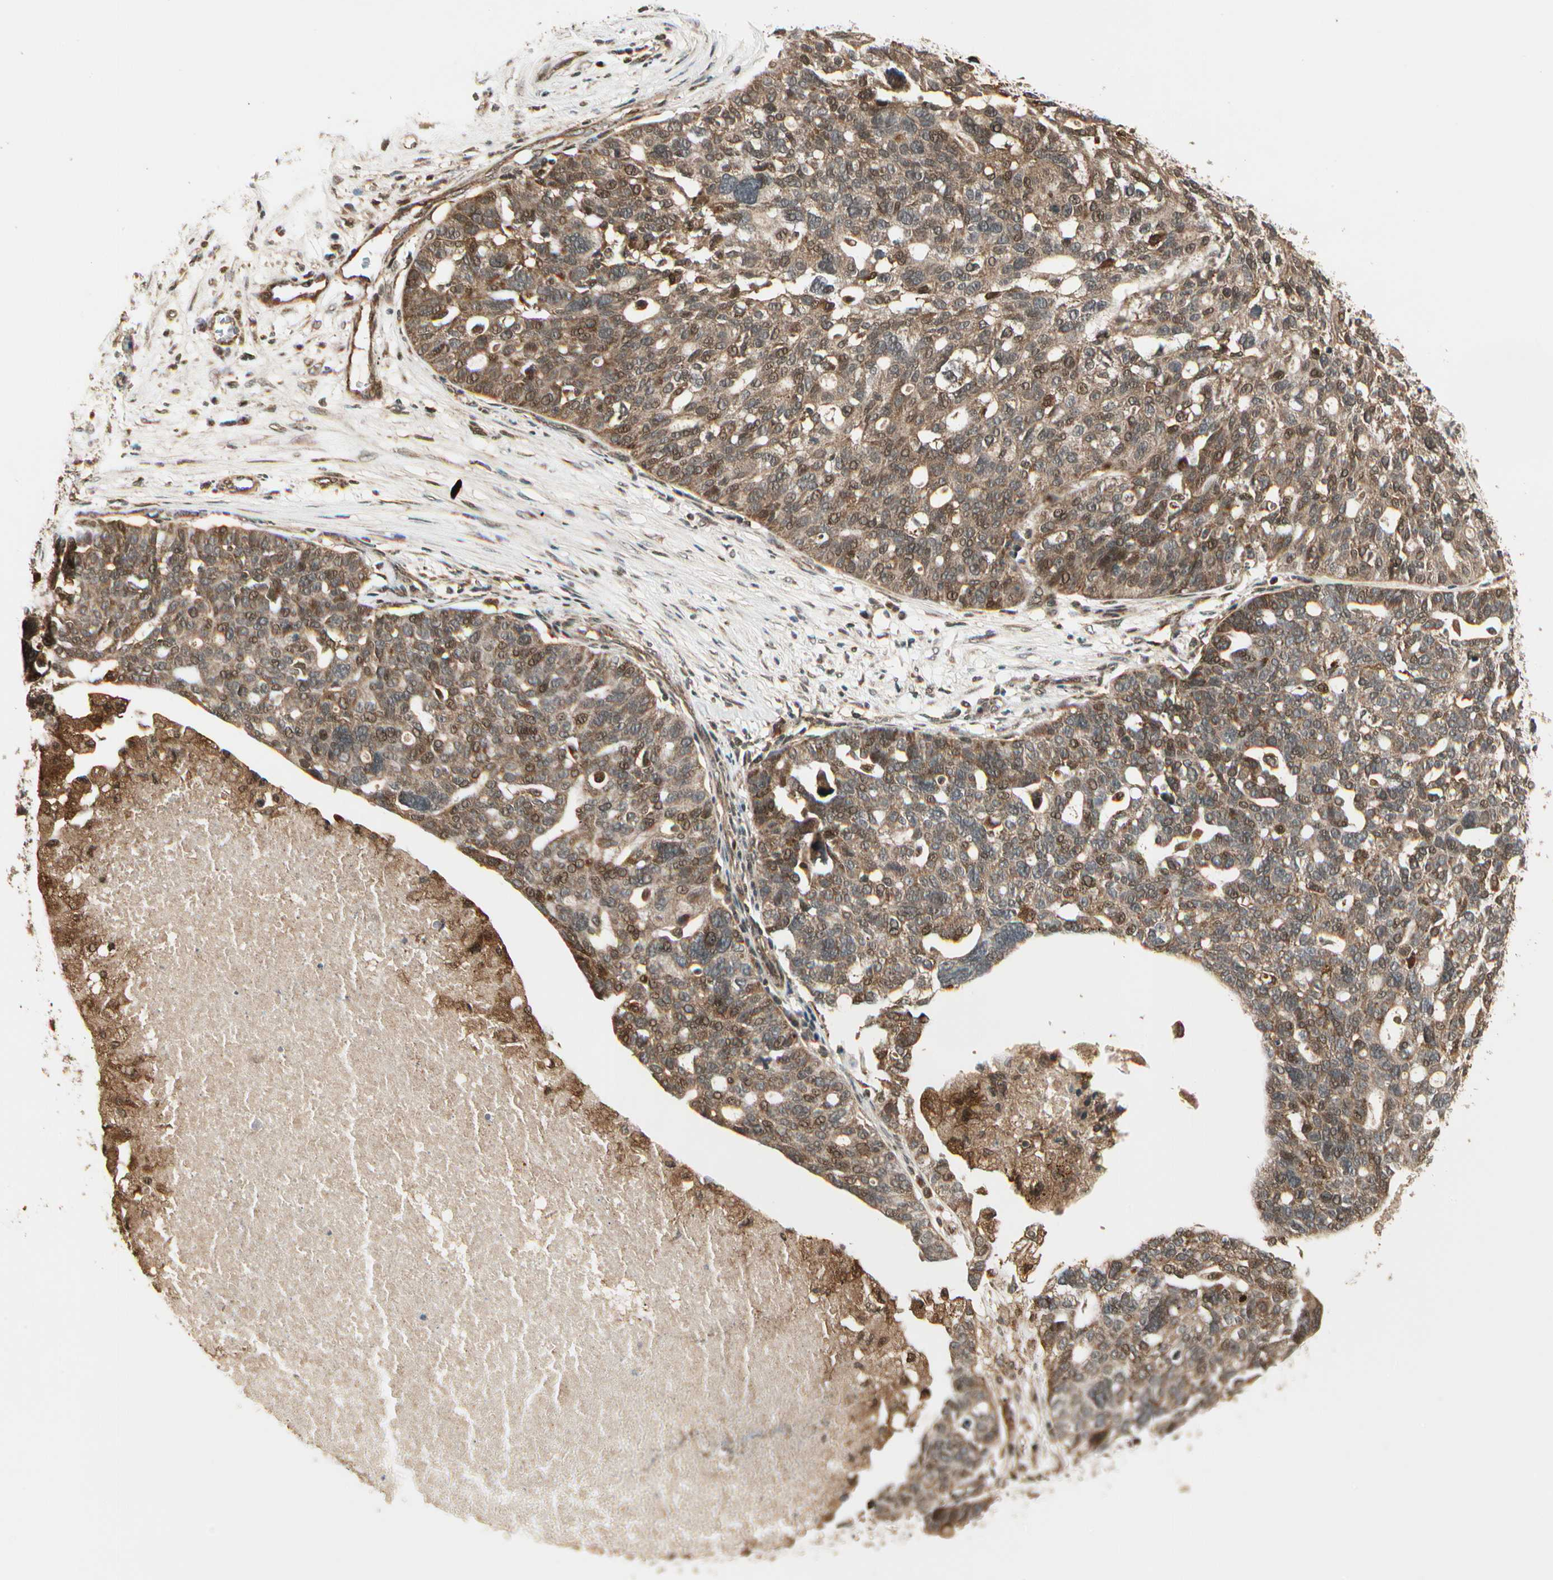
{"staining": {"intensity": "moderate", "quantity": ">75%", "location": "cytoplasmic/membranous"}, "tissue": "ovarian cancer", "cell_type": "Tumor cells", "image_type": "cancer", "snomed": [{"axis": "morphology", "description": "Cystadenocarcinoma, serous, NOS"}, {"axis": "topography", "description": "Ovary"}], "caption": "Human ovarian cancer stained with a brown dye demonstrates moderate cytoplasmic/membranous positive positivity in approximately >75% of tumor cells.", "gene": "GLUL", "patient": {"sex": "female", "age": 59}}